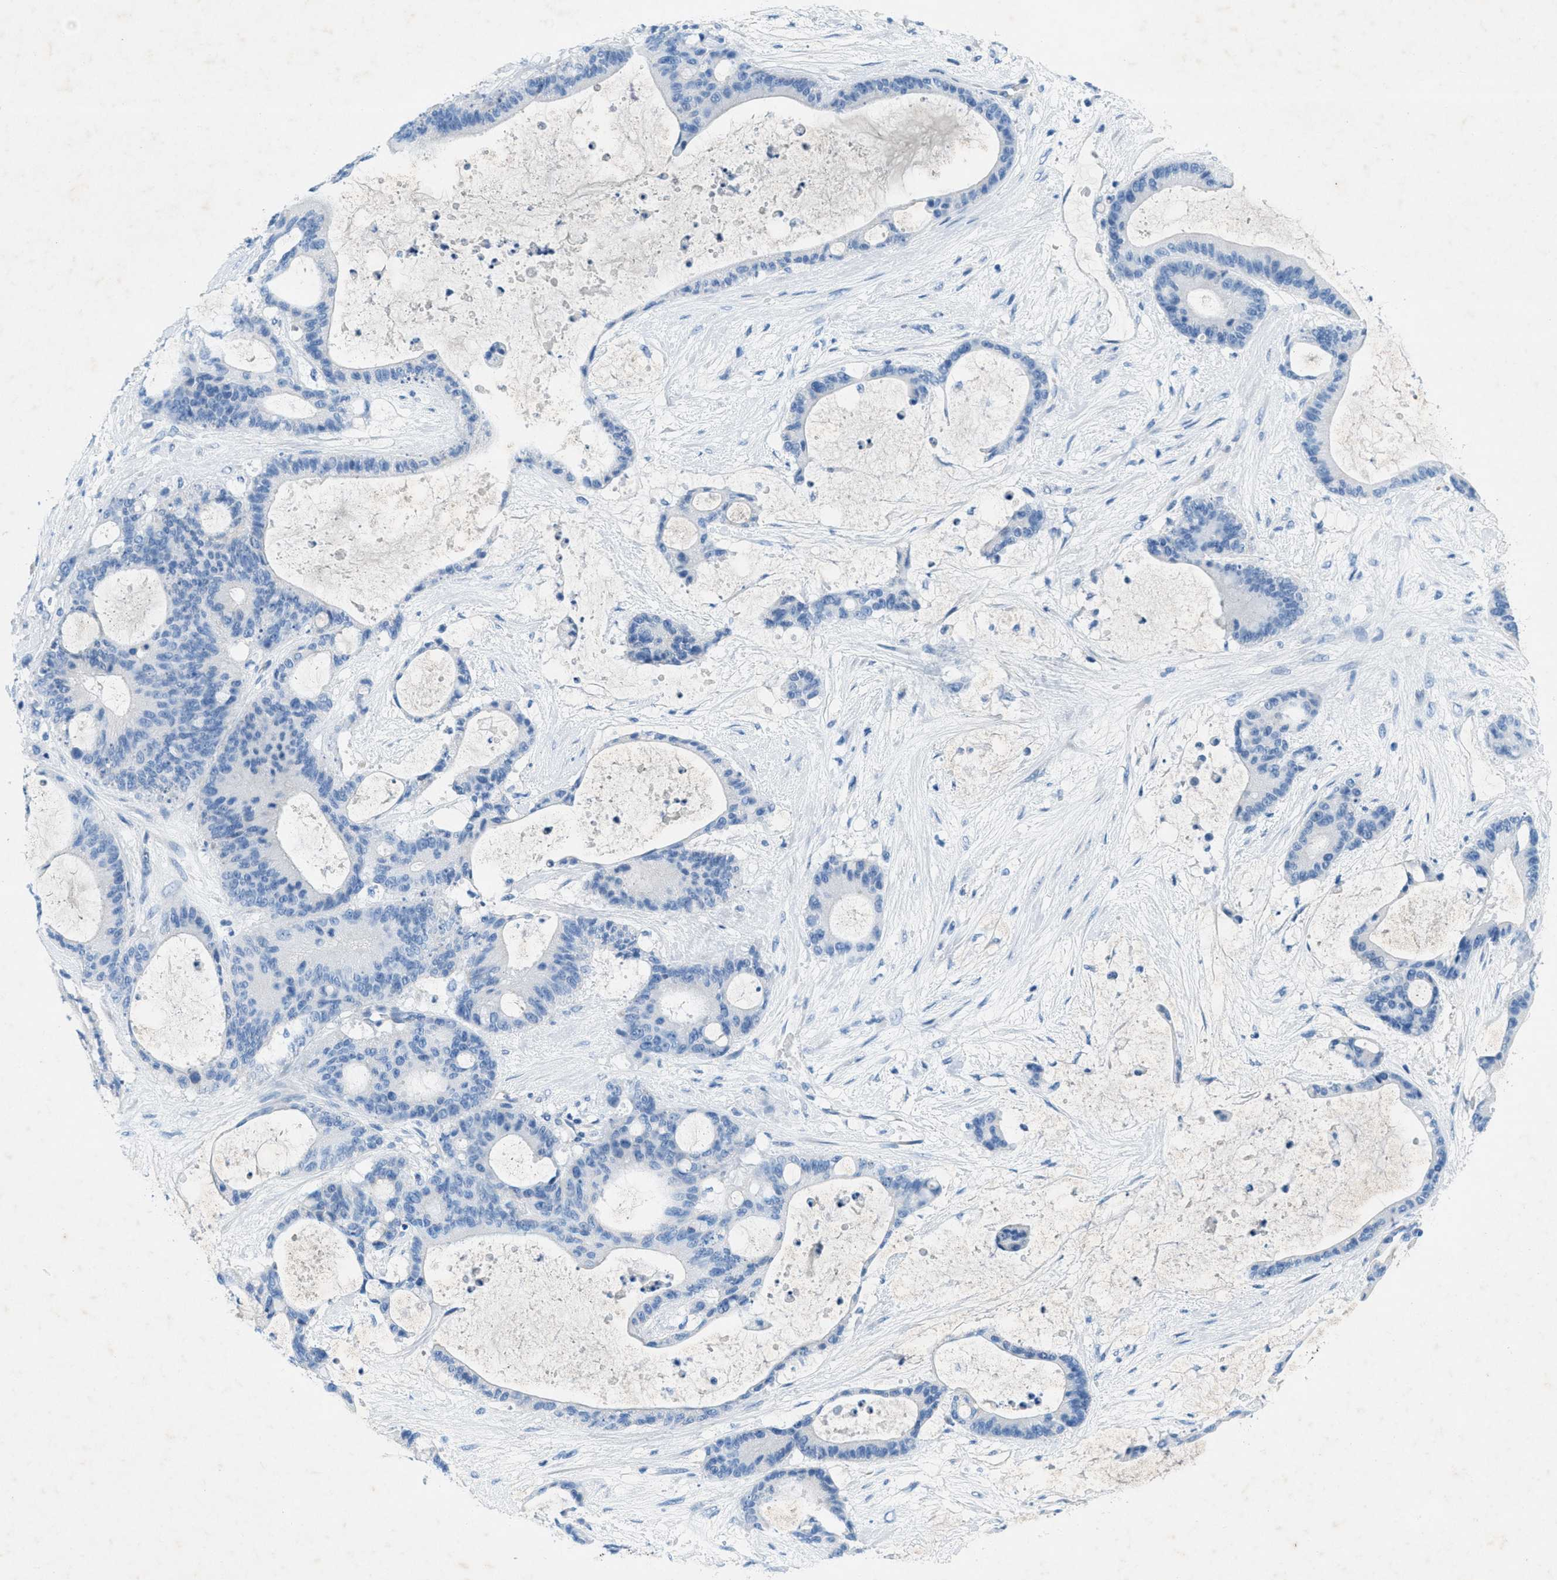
{"staining": {"intensity": "negative", "quantity": "none", "location": "none"}, "tissue": "liver cancer", "cell_type": "Tumor cells", "image_type": "cancer", "snomed": [{"axis": "morphology", "description": "Cholangiocarcinoma"}, {"axis": "topography", "description": "Liver"}], "caption": "High magnification brightfield microscopy of liver cancer stained with DAB (3,3'-diaminobenzidine) (brown) and counterstained with hematoxylin (blue): tumor cells show no significant staining. (DAB IHC visualized using brightfield microscopy, high magnification).", "gene": "GALNT17", "patient": {"sex": "female", "age": 73}}